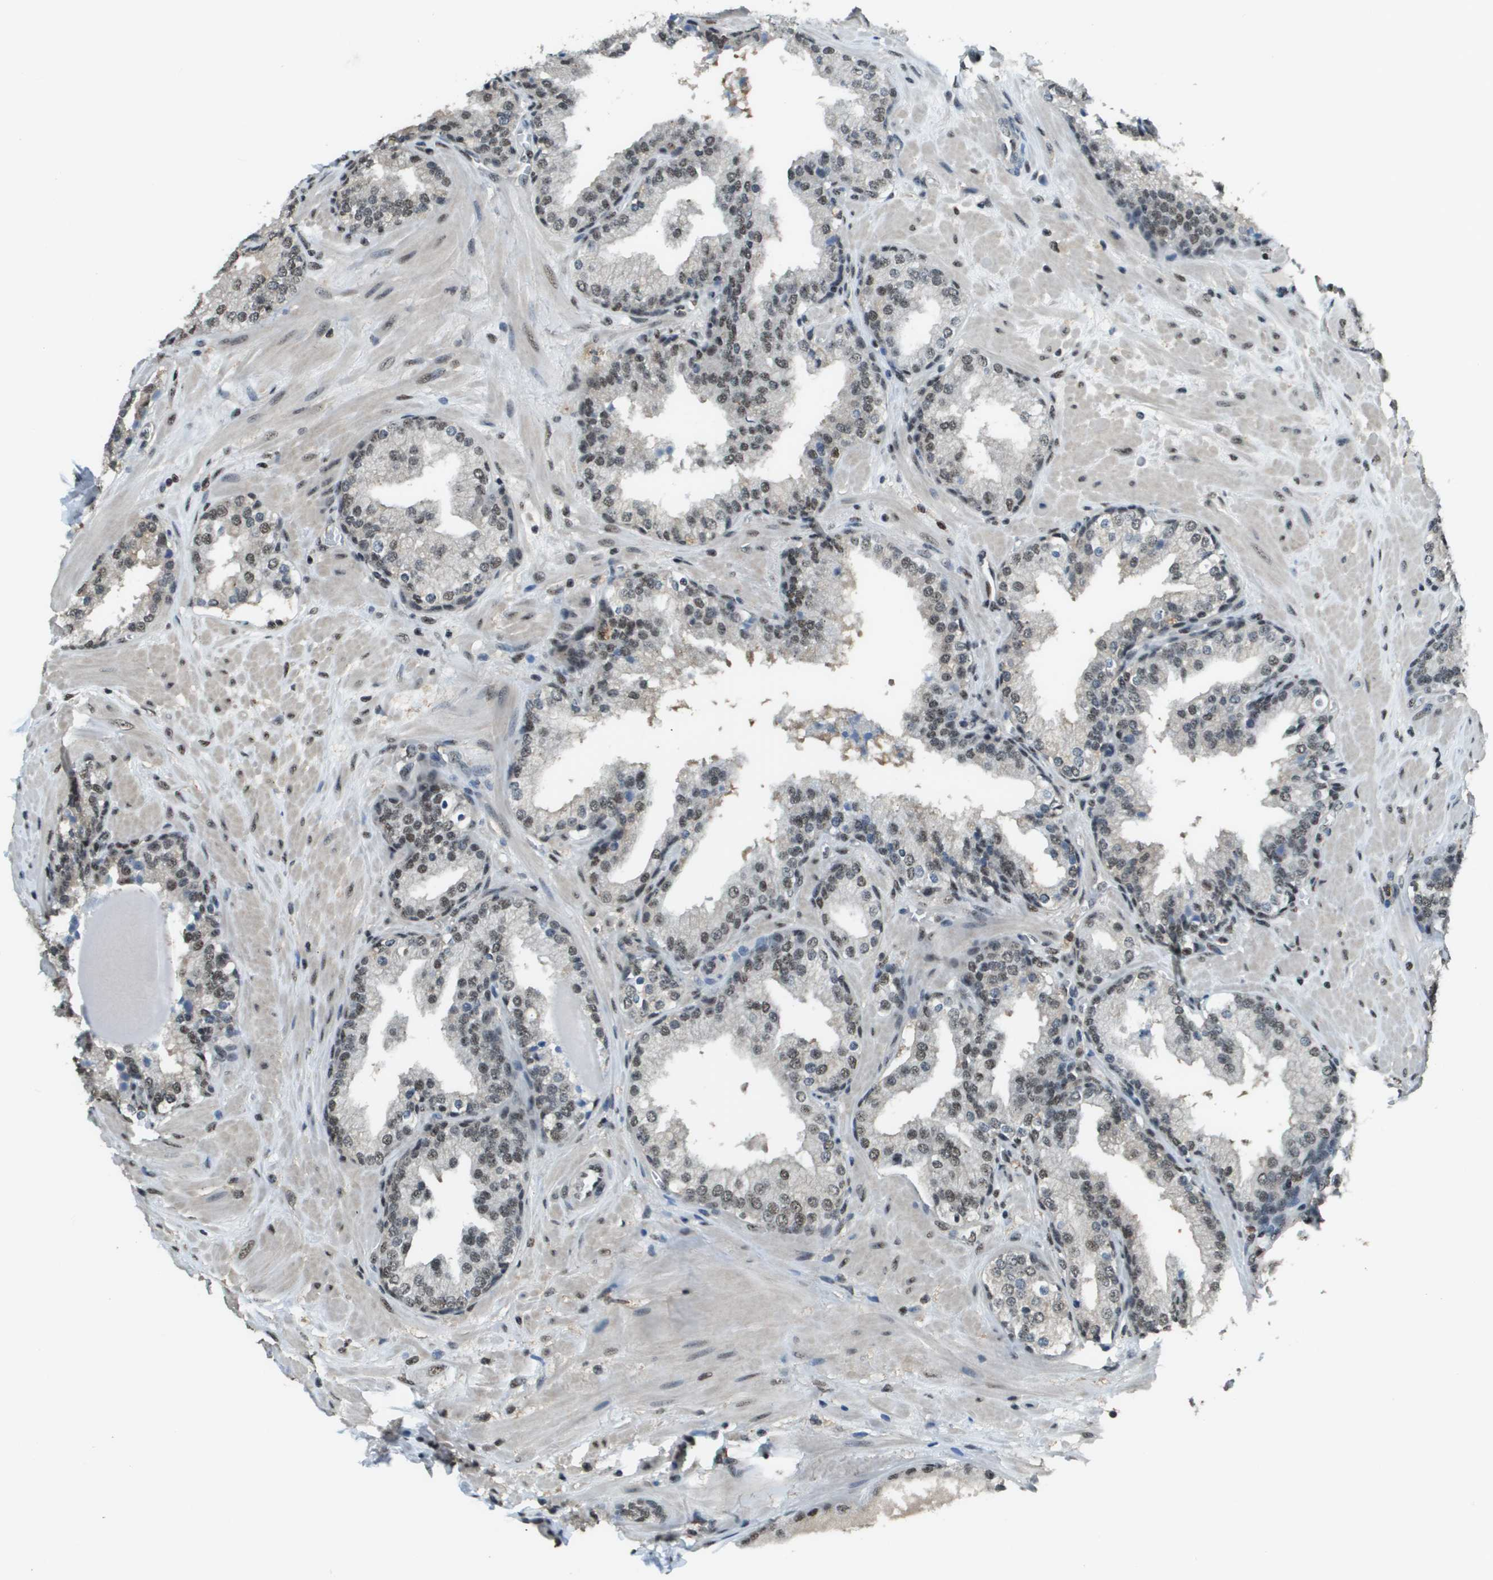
{"staining": {"intensity": "weak", "quantity": ">75%", "location": "nuclear"}, "tissue": "prostate", "cell_type": "Glandular cells", "image_type": "normal", "snomed": [{"axis": "morphology", "description": "Normal tissue, NOS"}, {"axis": "topography", "description": "Prostate"}], "caption": "The image displays a brown stain indicating the presence of a protein in the nuclear of glandular cells in prostate. The staining was performed using DAB (3,3'-diaminobenzidine) to visualize the protein expression in brown, while the nuclei were stained in blue with hematoxylin (Magnification: 20x).", "gene": "SP100", "patient": {"sex": "male", "age": 51}}